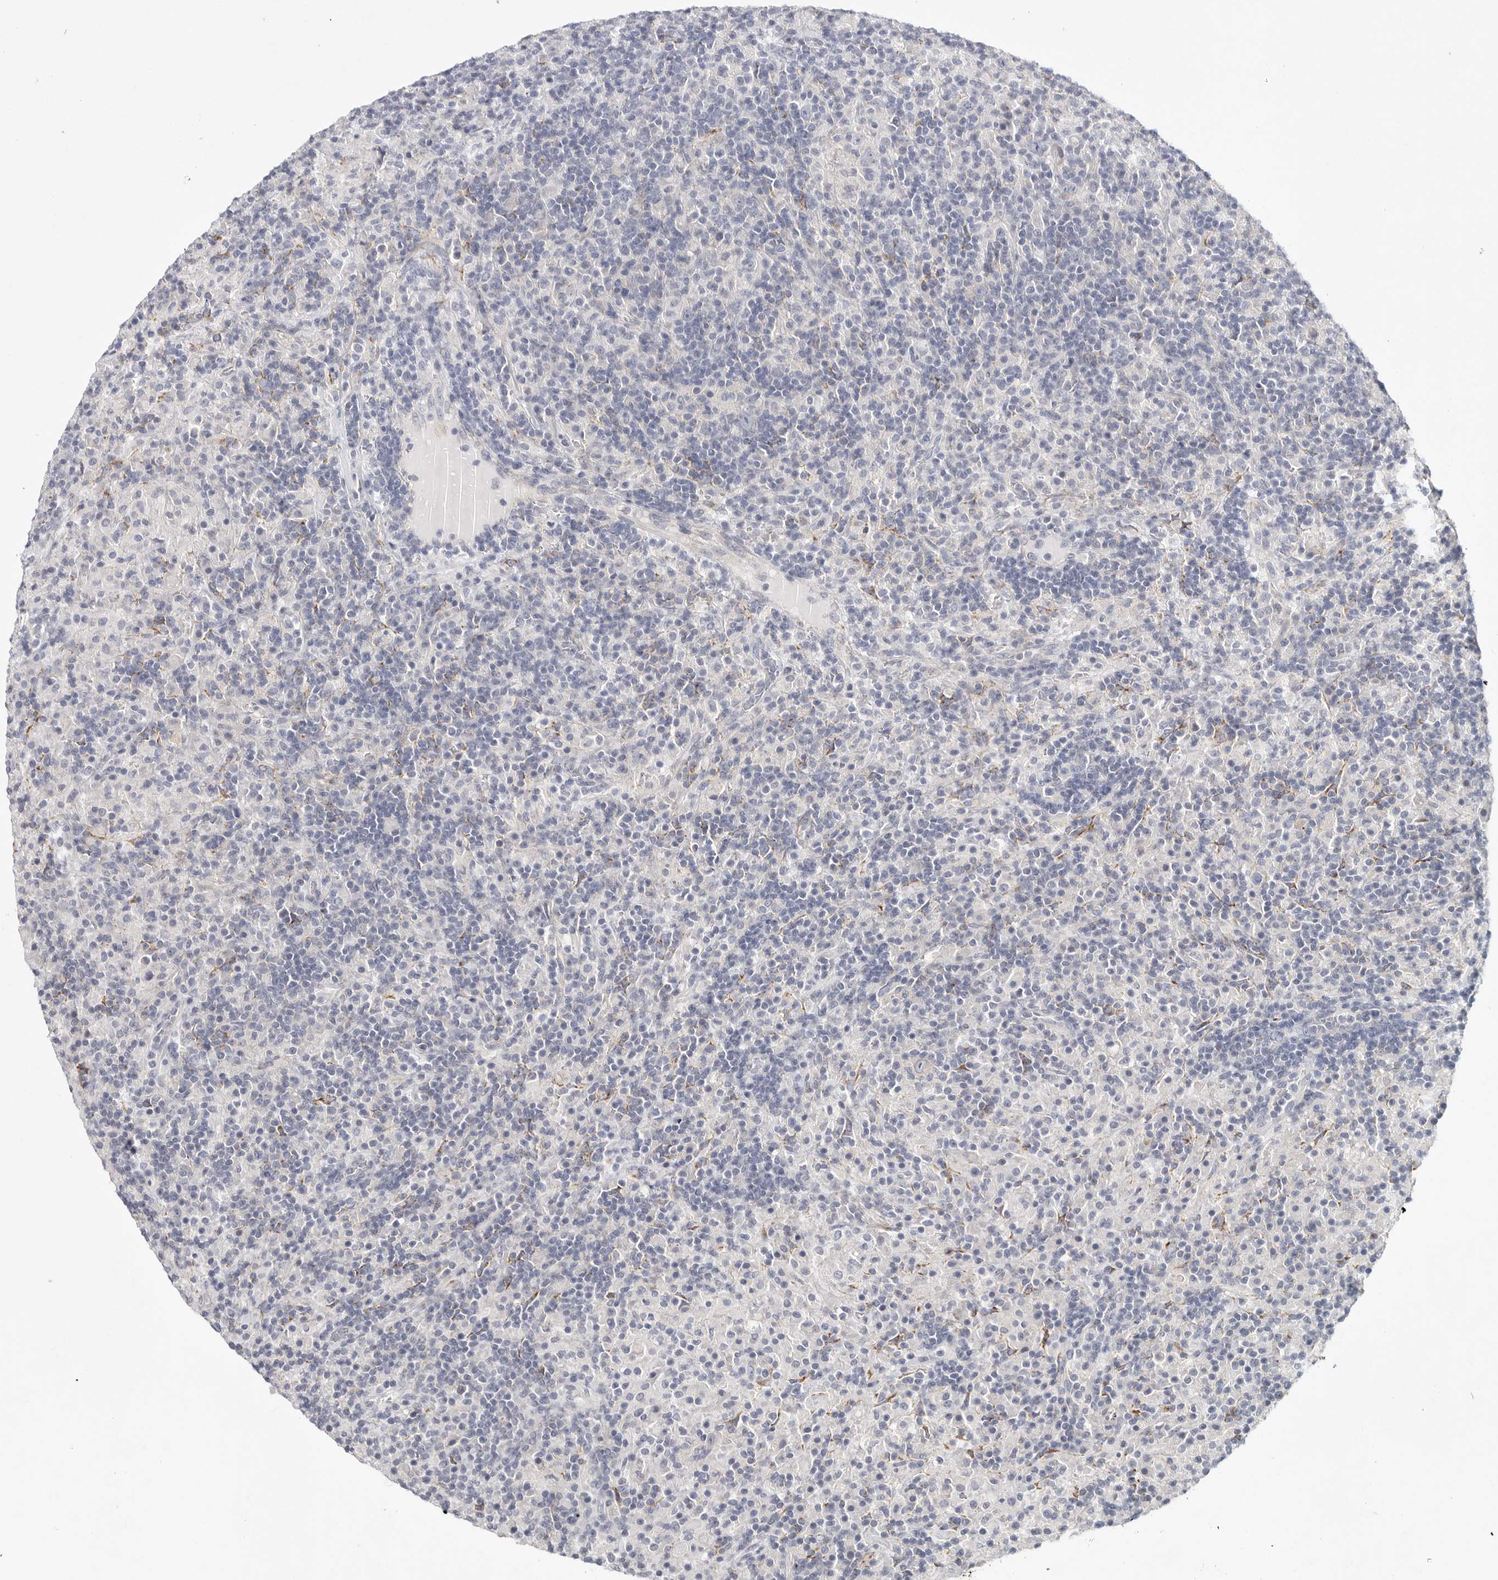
{"staining": {"intensity": "negative", "quantity": "none", "location": "none"}, "tissue": "lymphoma", "cell_type": "Tumor cells", "image_type": "cancer", "snomed": [{"axis": "morphology", "description": "Hodgkin's disease, NOS"}, {"axis": "topography", "description": "Lymph node"}], "caption": "Lymphoma was stained to show a protein in brown. There is no significant positivity in tumor cells.", "gene": "ELP3", "patient": {"sex": "male", "age": 70}}